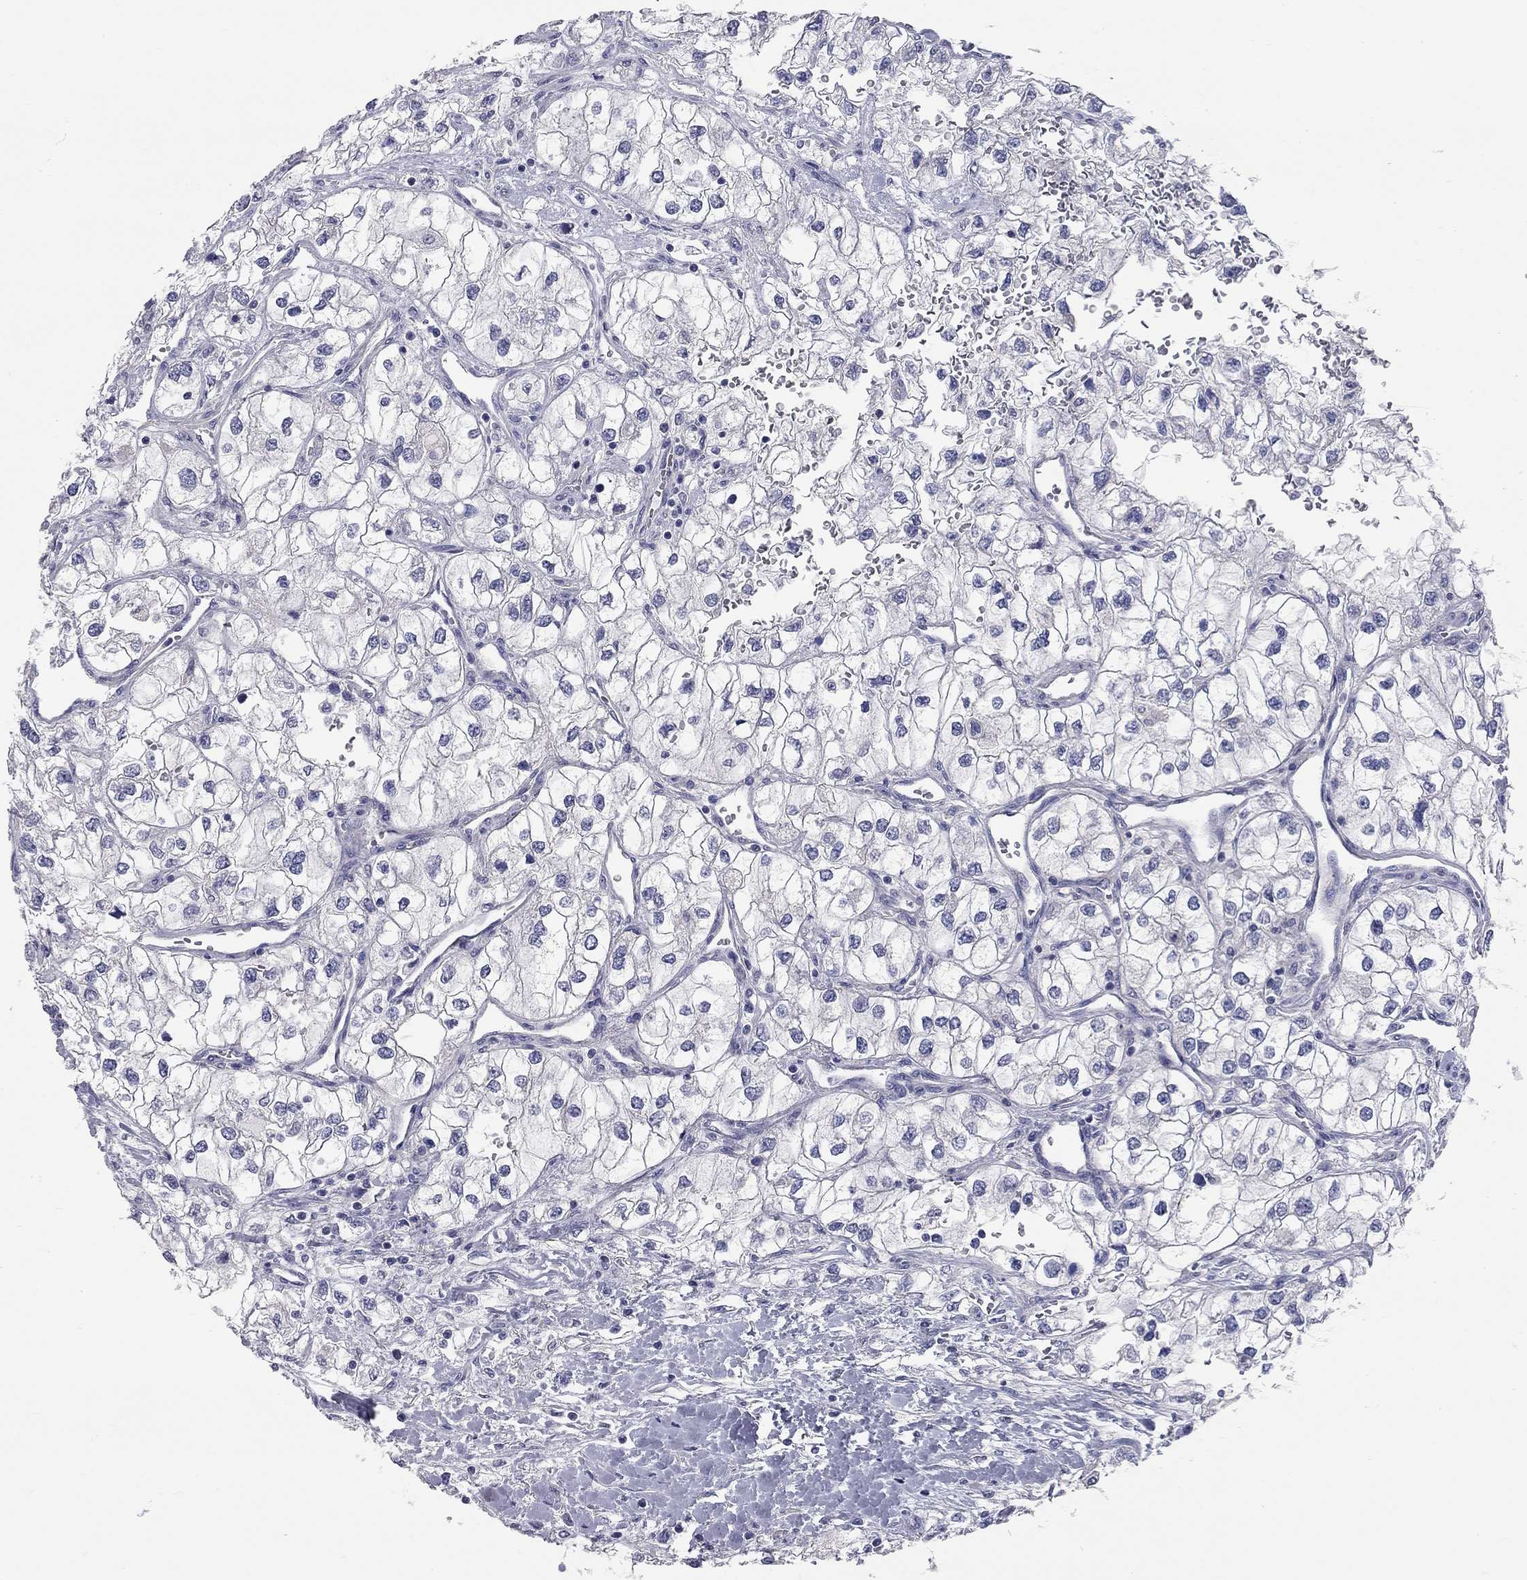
{"staining": {"intensity": "negative", "quantity": "none", "location": "none"}, "tissue": "renal cancer", "cell_type": "Tumor cells", "image_type": "cancer", "snomed": [{"axis": "morphology", "description": "Adenocarcinoma, NOS"}, {"axis": "topography", "description": "Kidney"}], "caption": "DAB (3,3'-diaminobenzidine) immunohistochemical staining of renal cancer shows no significant expression in tumor cells.", "gene": "CFAP161", "patient": {"sex": "male", "age": 59}}